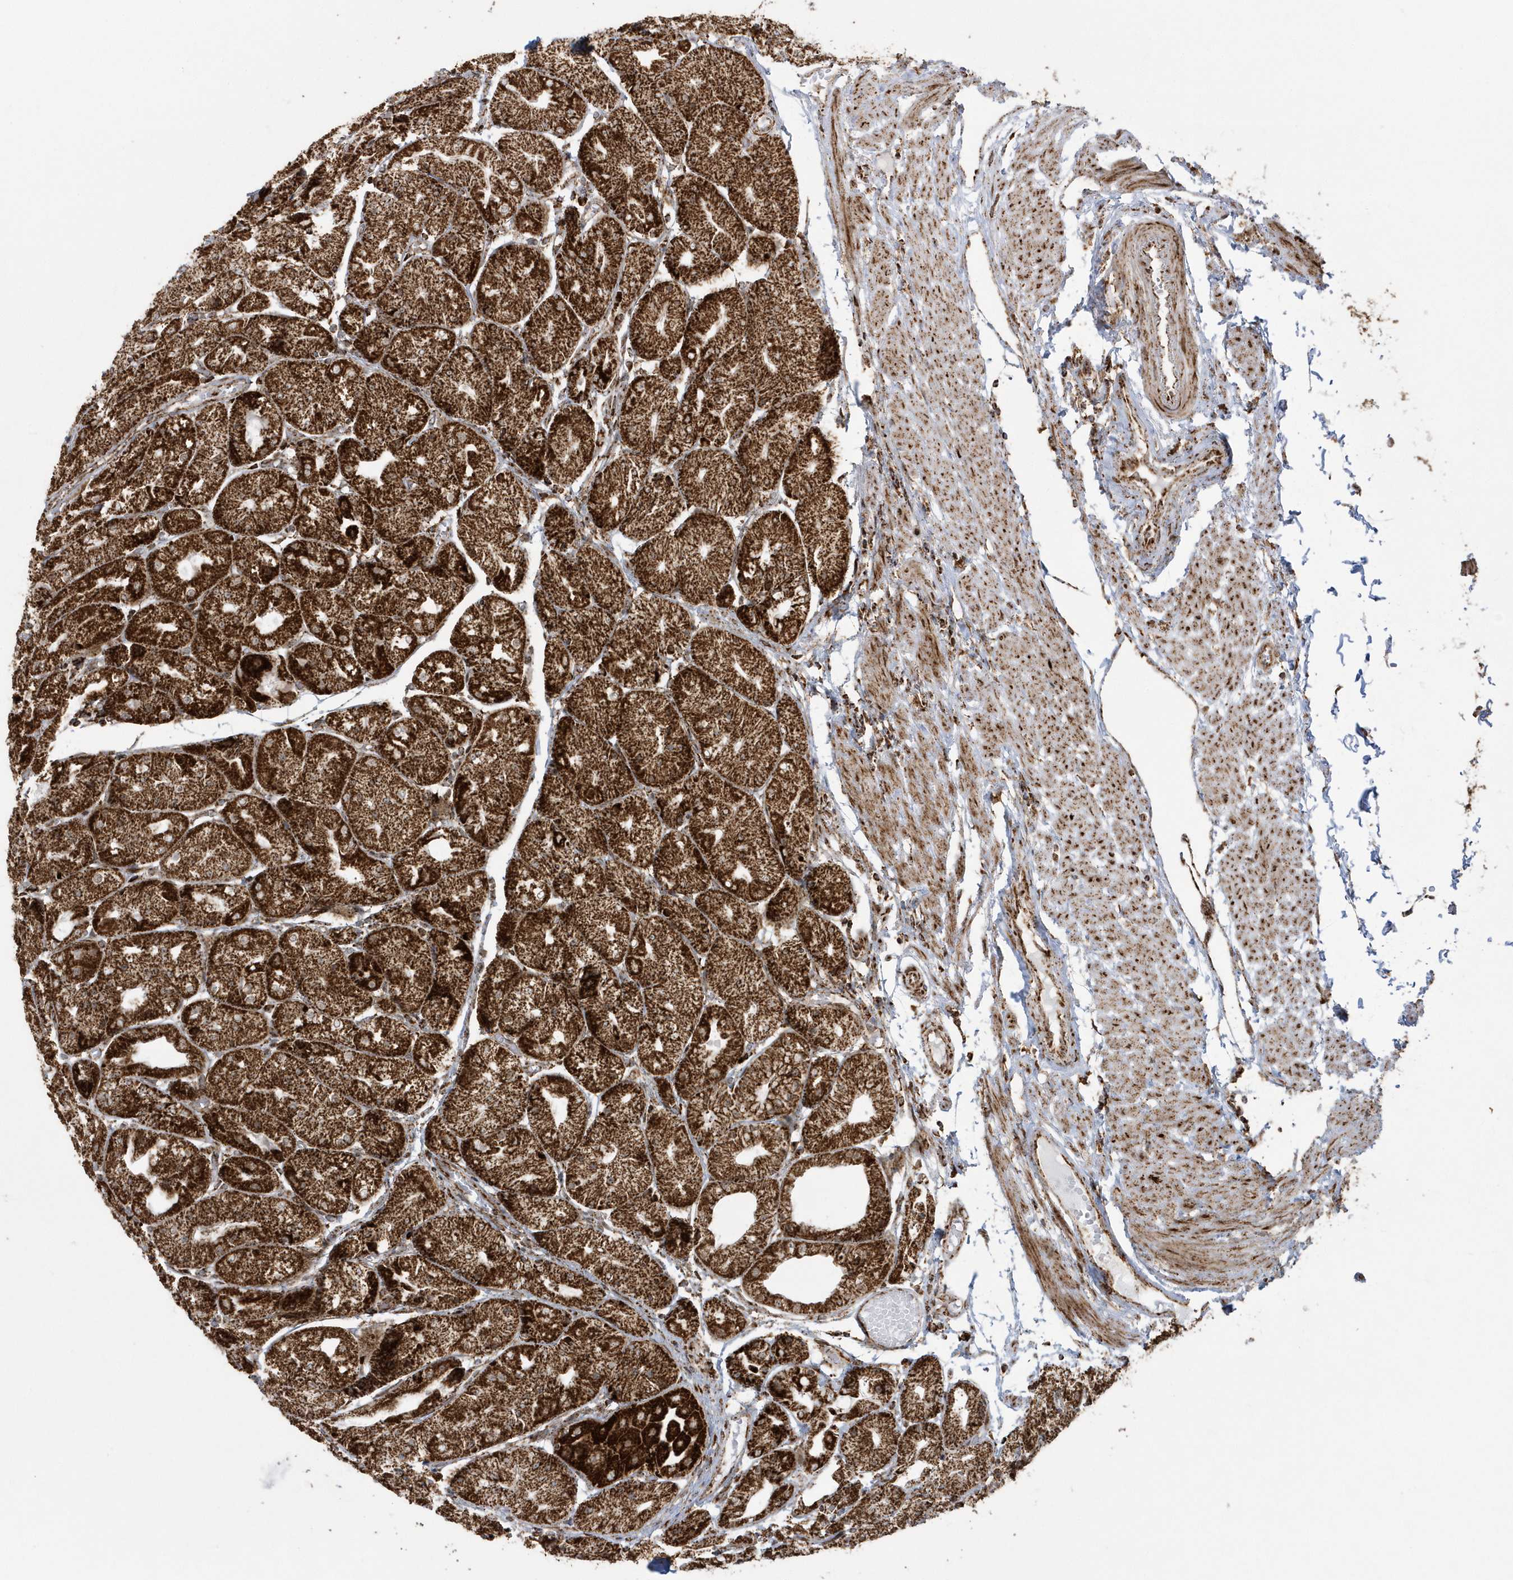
{"staining": {"intensity": "strong", "quantity": ">75%", "location": "cytoplasmic/membranous"}, "tissue": "stomach", "cell_type": "Glandular cells", "image_type": "normal", "snomed": [{"axis": "morphology", "description": "Normal tissue, NOS"}, {"axis": "topography", "description": "Stomach, upper"}], "caption": "The photomicrograph exhibits staining of unremarkable stomach, revealing strong cytoplasmic/membranous protein expression (brown color) within glandular cells. (DAB (3,3'-diaminobenzidine) = brown stain, brightfield microscopy at high magnification).", "gene": "CRY2", "patient": {"sex": "male", "age": 72}}